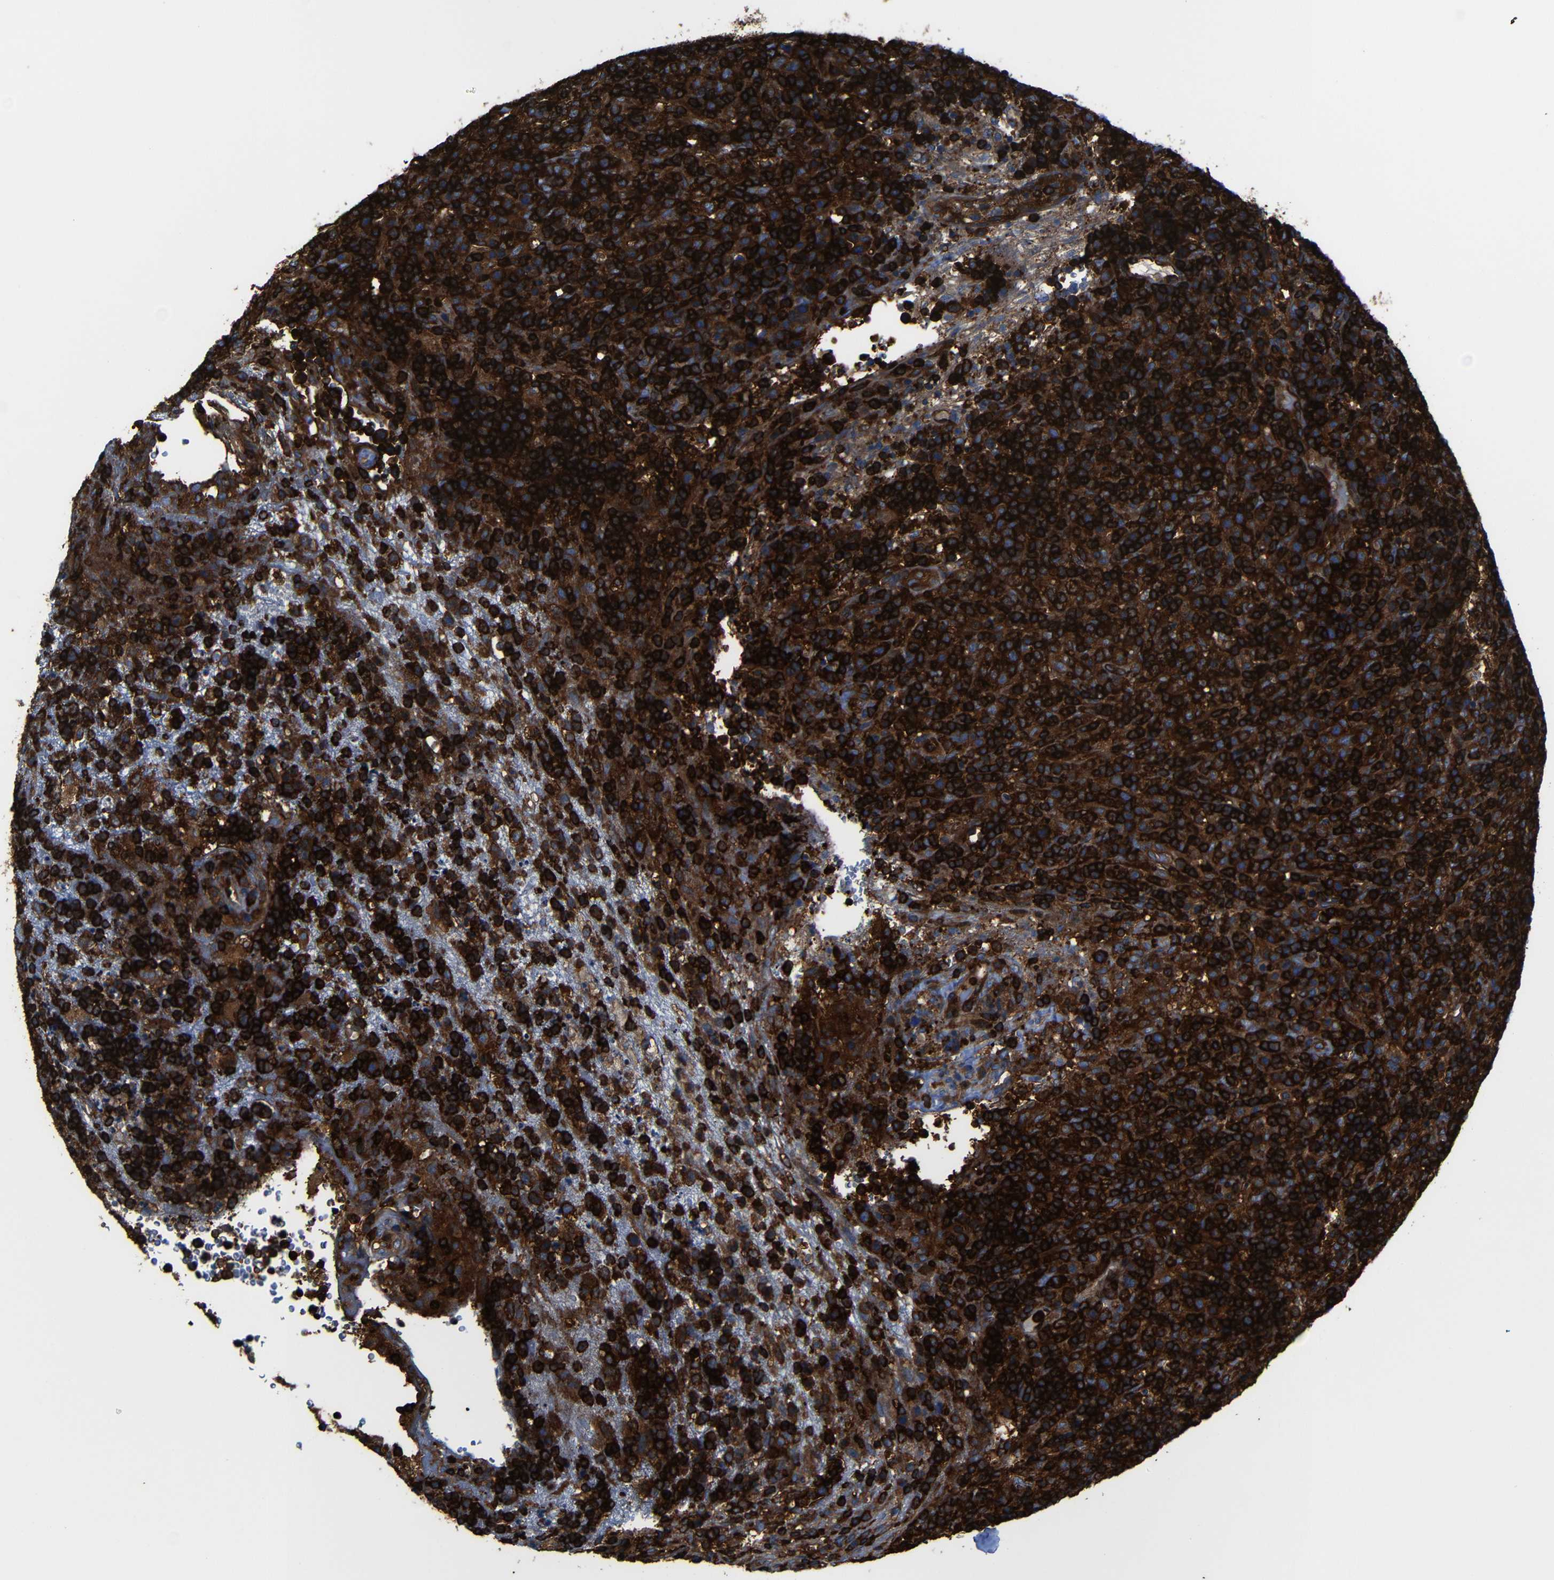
{"staining": {"intensity": "strong", "quantity": ">75%", "location": "cytoplasmic/membranous"}, "tissue": "lymphoma", "cell_type": "Tumor cells", "image_type": "cancer", "snomed": [{"axis": "morphology", "description": "Malignant lymphoma, non-Hodgkin's type, High grade"}, {"axis": "topography", "description": "Lymph node"}], "caption": "Protein staining of lymphoma tissue shows strong cytoplasmic/membranous expression in about >75% of tumor cells. (IHC, brightfield microscopy, high magnification).", "gene": "ARHGEF1", "patient": {"sex": "female", "age": 76}}